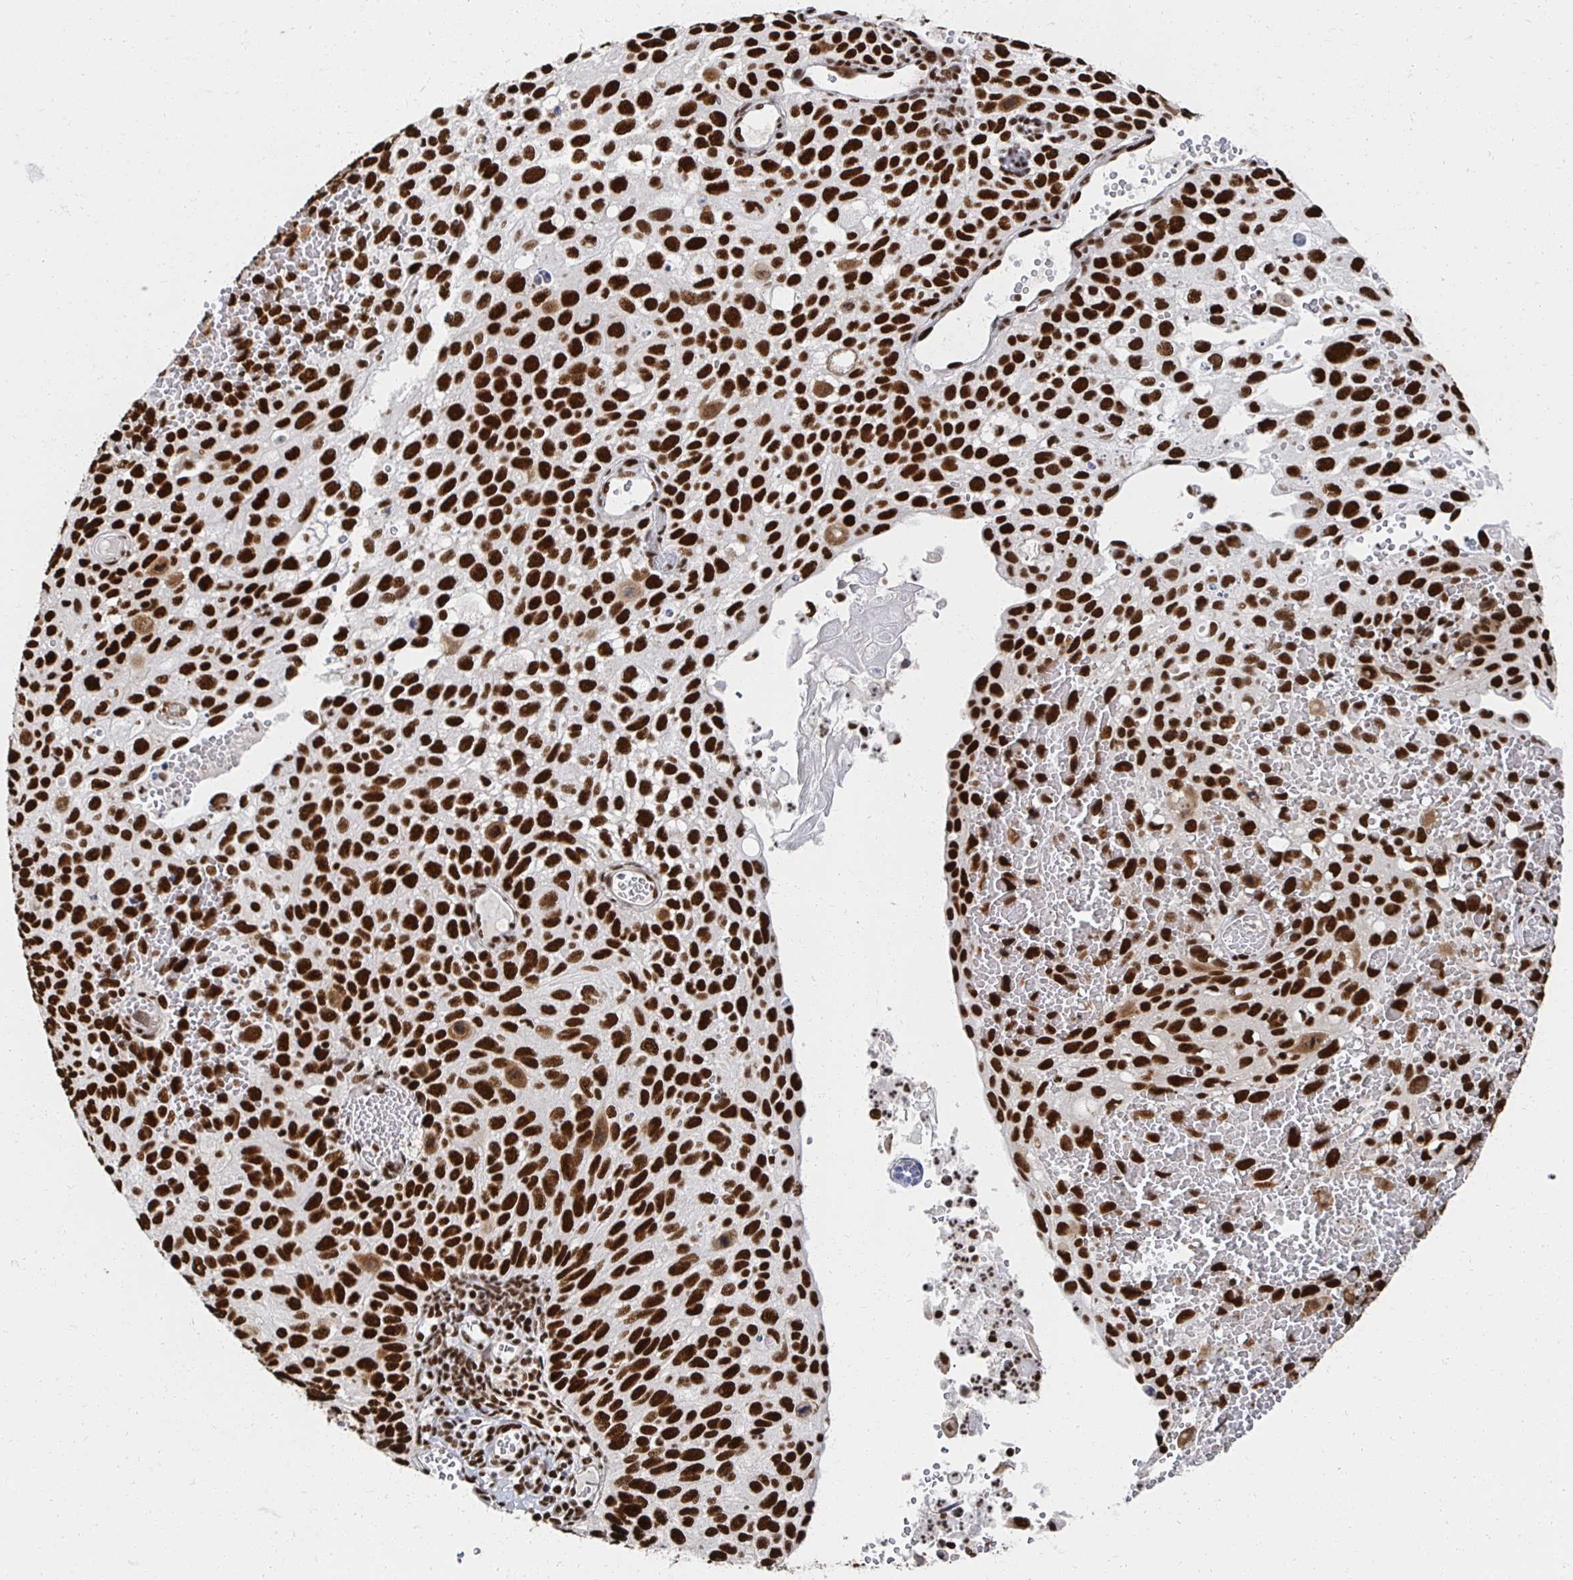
{"staining": {"intensity": "strong", "quantity": ">75%", "location": "nuclear"}, "tissue": "cervical cancer", "cell_type": "Tumor cells", "image_type": "cancer", "snomed": [{"axis": "morphology", "description": "Squamous cell carcinoma, NOS"}, {"axis": "topography", "description": "Cervix"}], "caption": "Cervical cancer (squamous cell carcinoma) stained with a protein marker exhibits strong staining in tumor cells.", "gene": "RBBP7", "patient": {"sex": "female", "age": 70}}